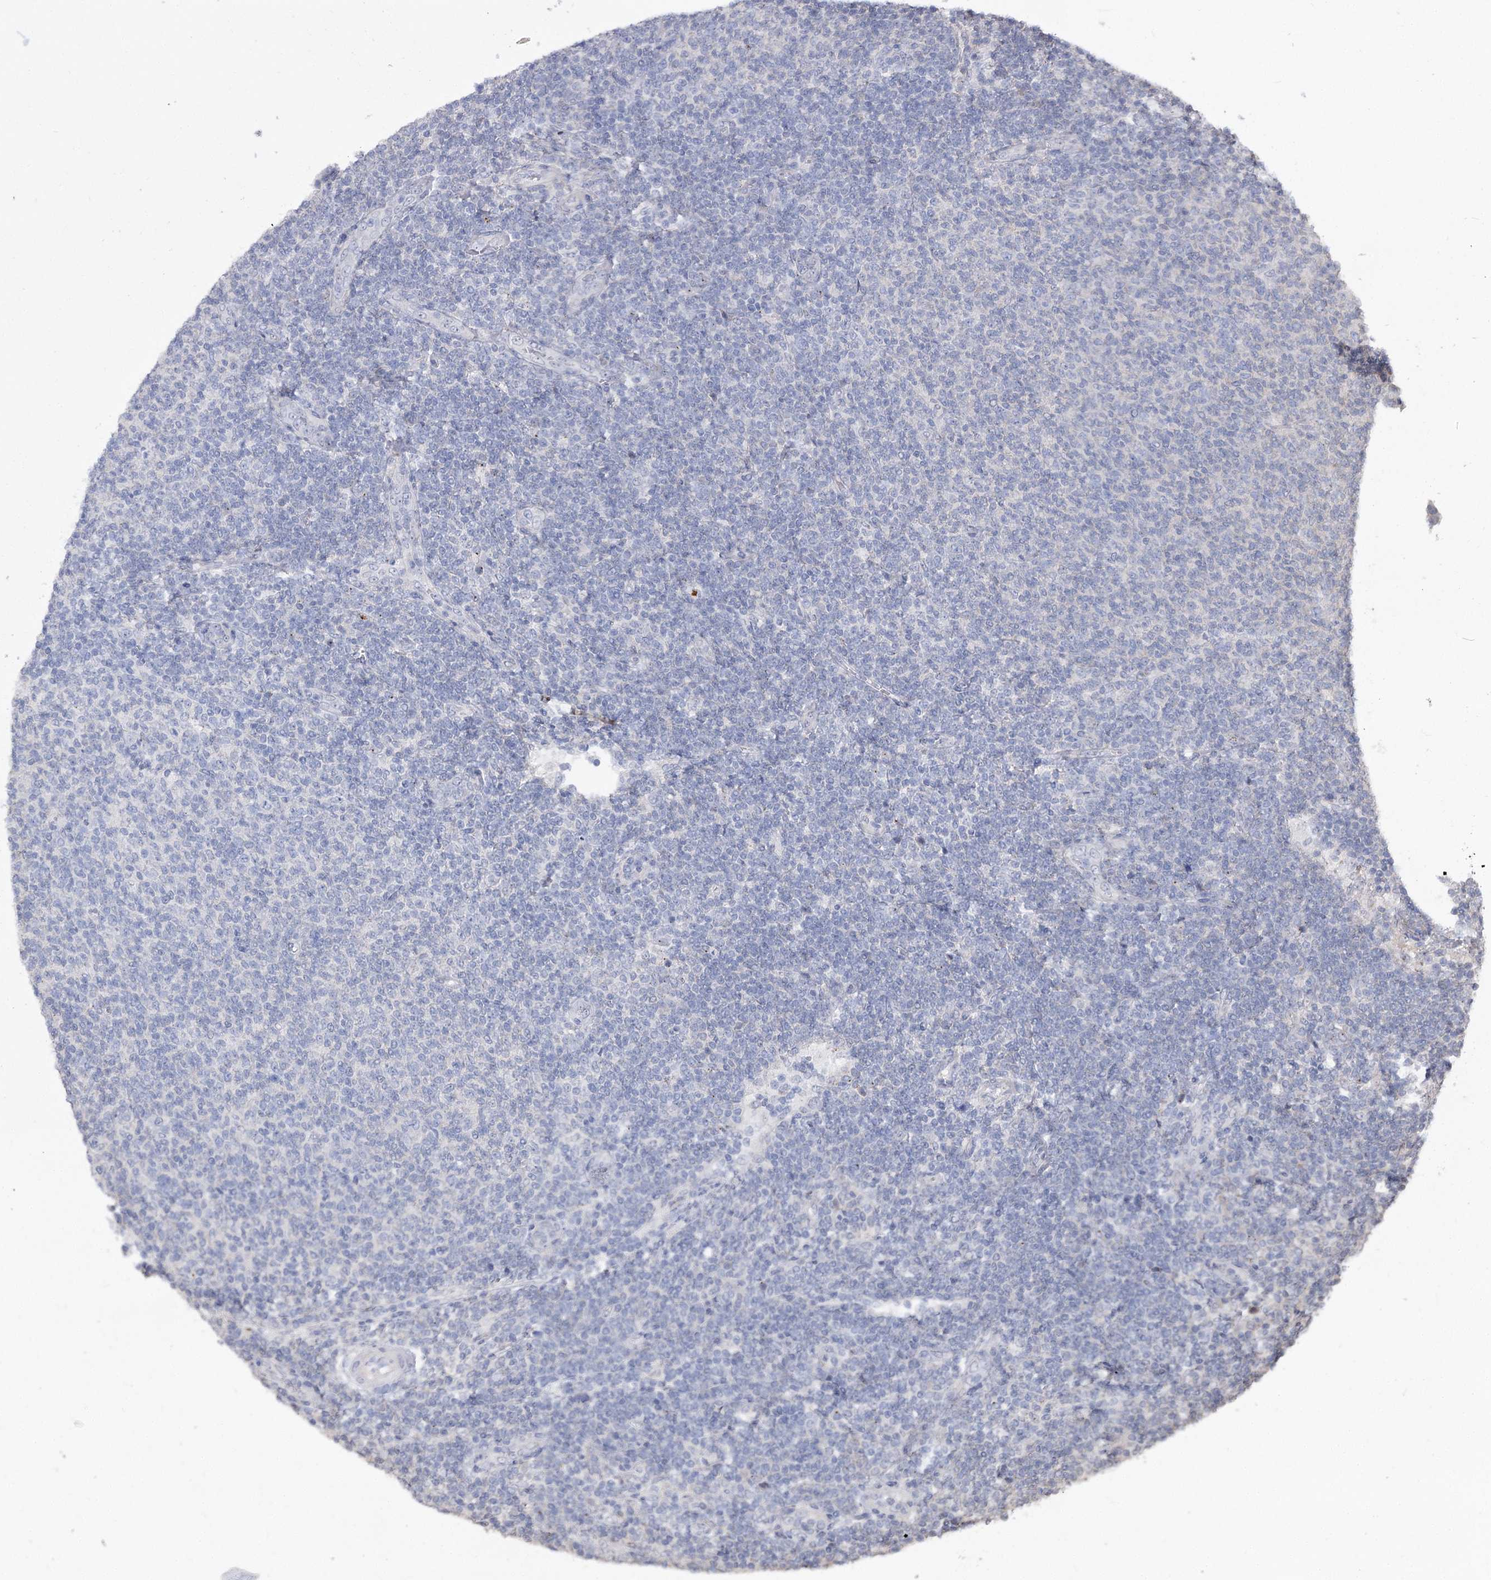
{"staining": {"intensity": "negative", "quantity": "none", "location": "none"}, "tissue": "lymphoma", "cell_type": "Tumor cells", "image_type": "cancer", "snomed": [{"axis": "morphology", "description": "Malignant lymphoma, non-Hodgkin's type, Low grade"}, {"axis": "topography", "description": "Lymph node"}], "caption": "Tumor cells show no significant protein positivity in lymphoma. Nuclei are stained in blue.", "gene": "ATP10B", "patient": {"sex": "male", "age": 66}}